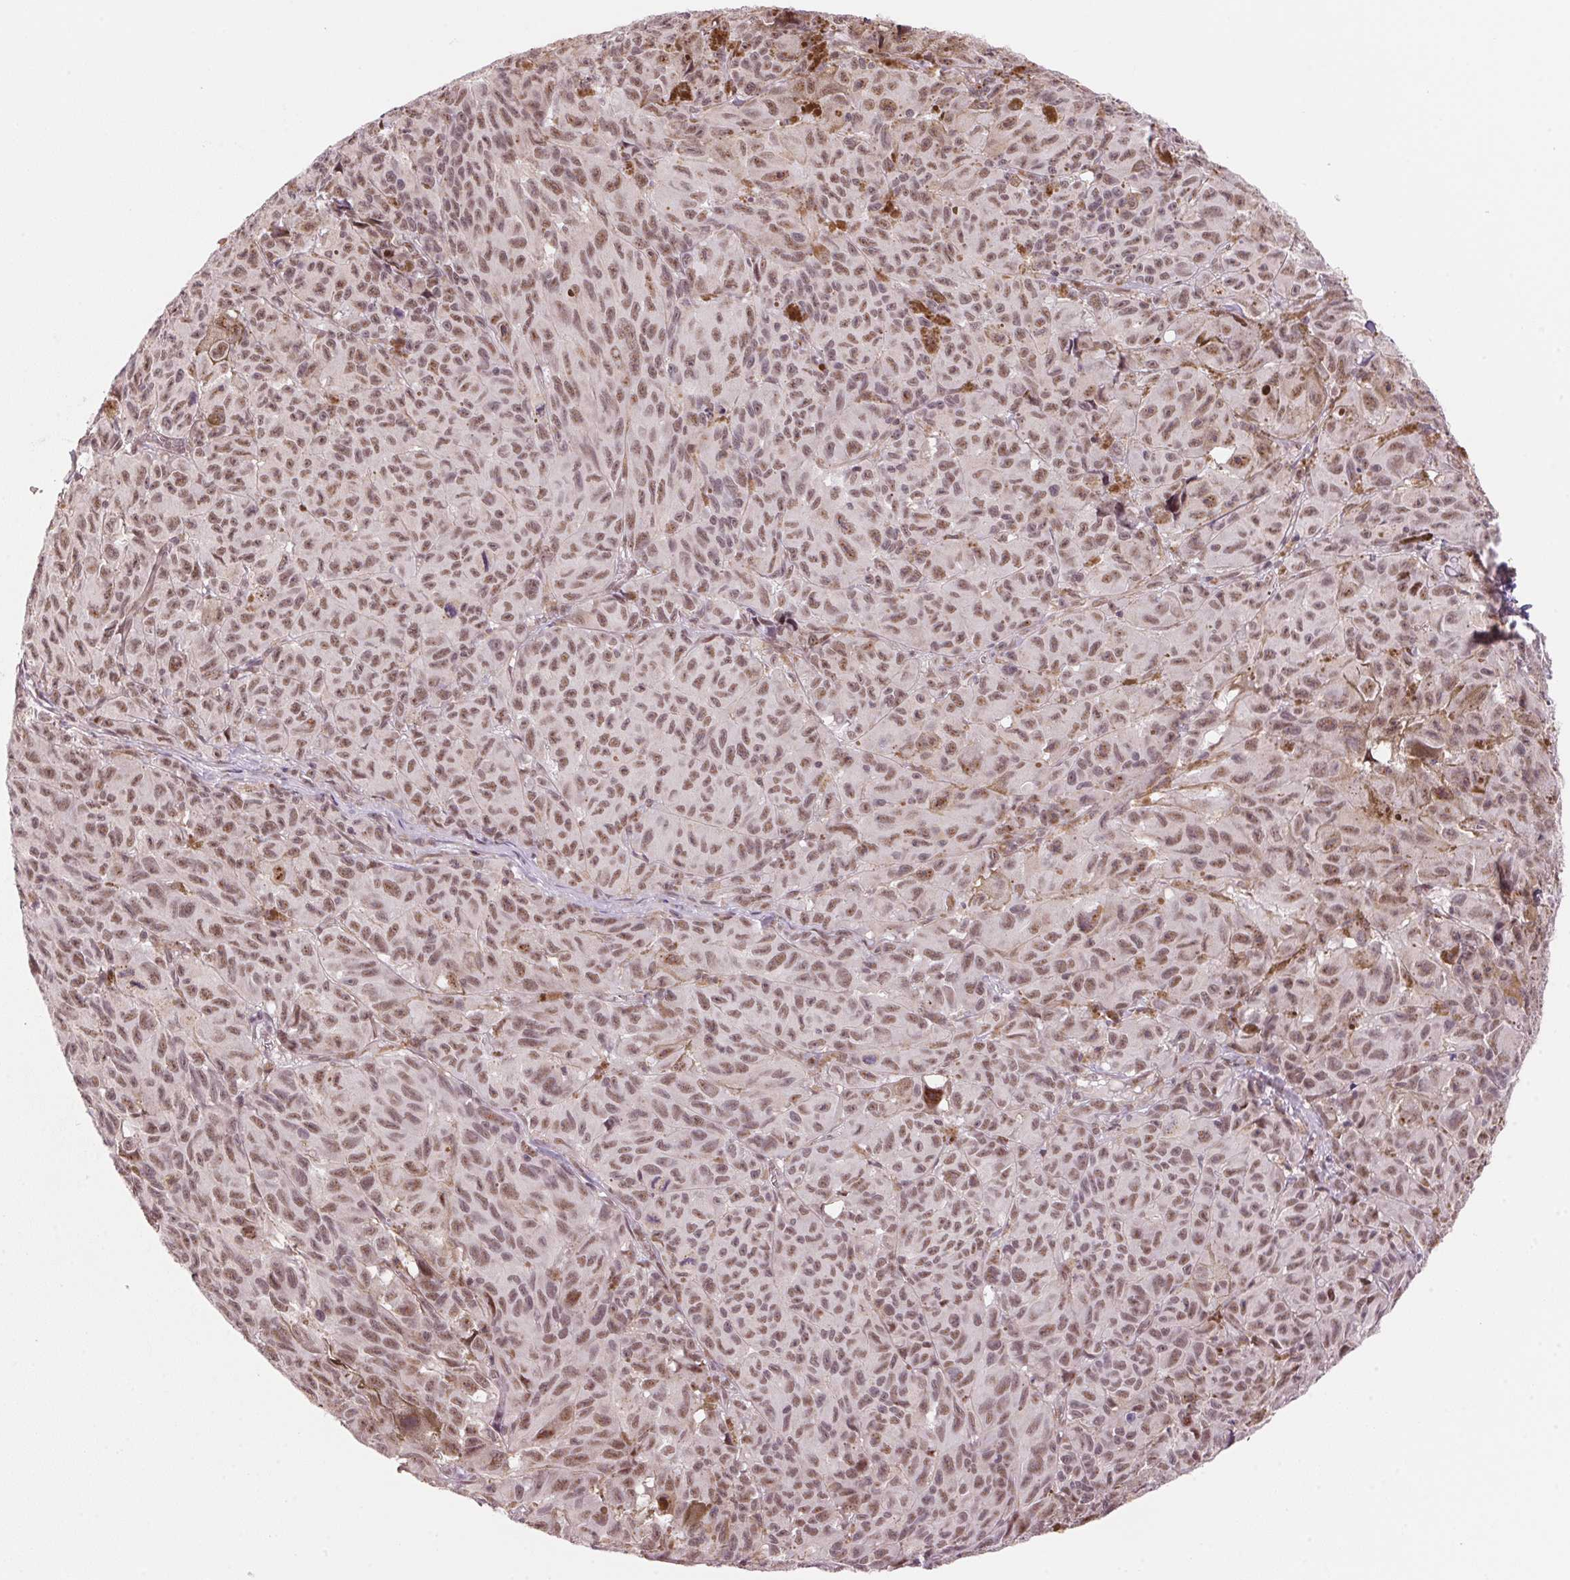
{"staining": {"intensity": "moderate", "quantity": ">75%", "location": "nuclear"}, "tissue": "melanoma", "cell_type": "Tumor cells", "image_type": "cancer", "snomed": [{"axis": "morphology", "description": "Malignant melanoma, NOS"}, {"axis": "topography", "description": "Vulva, labia, clitoris and Bartholin´s gland, NO"}], "caption": "Moderate nuclear staining for a protein is present in approximately >75% of tumor cells of melanoma using IHC.", "gene": "HNRNPDL", "patient": {"sex": "female", "age": 75}}